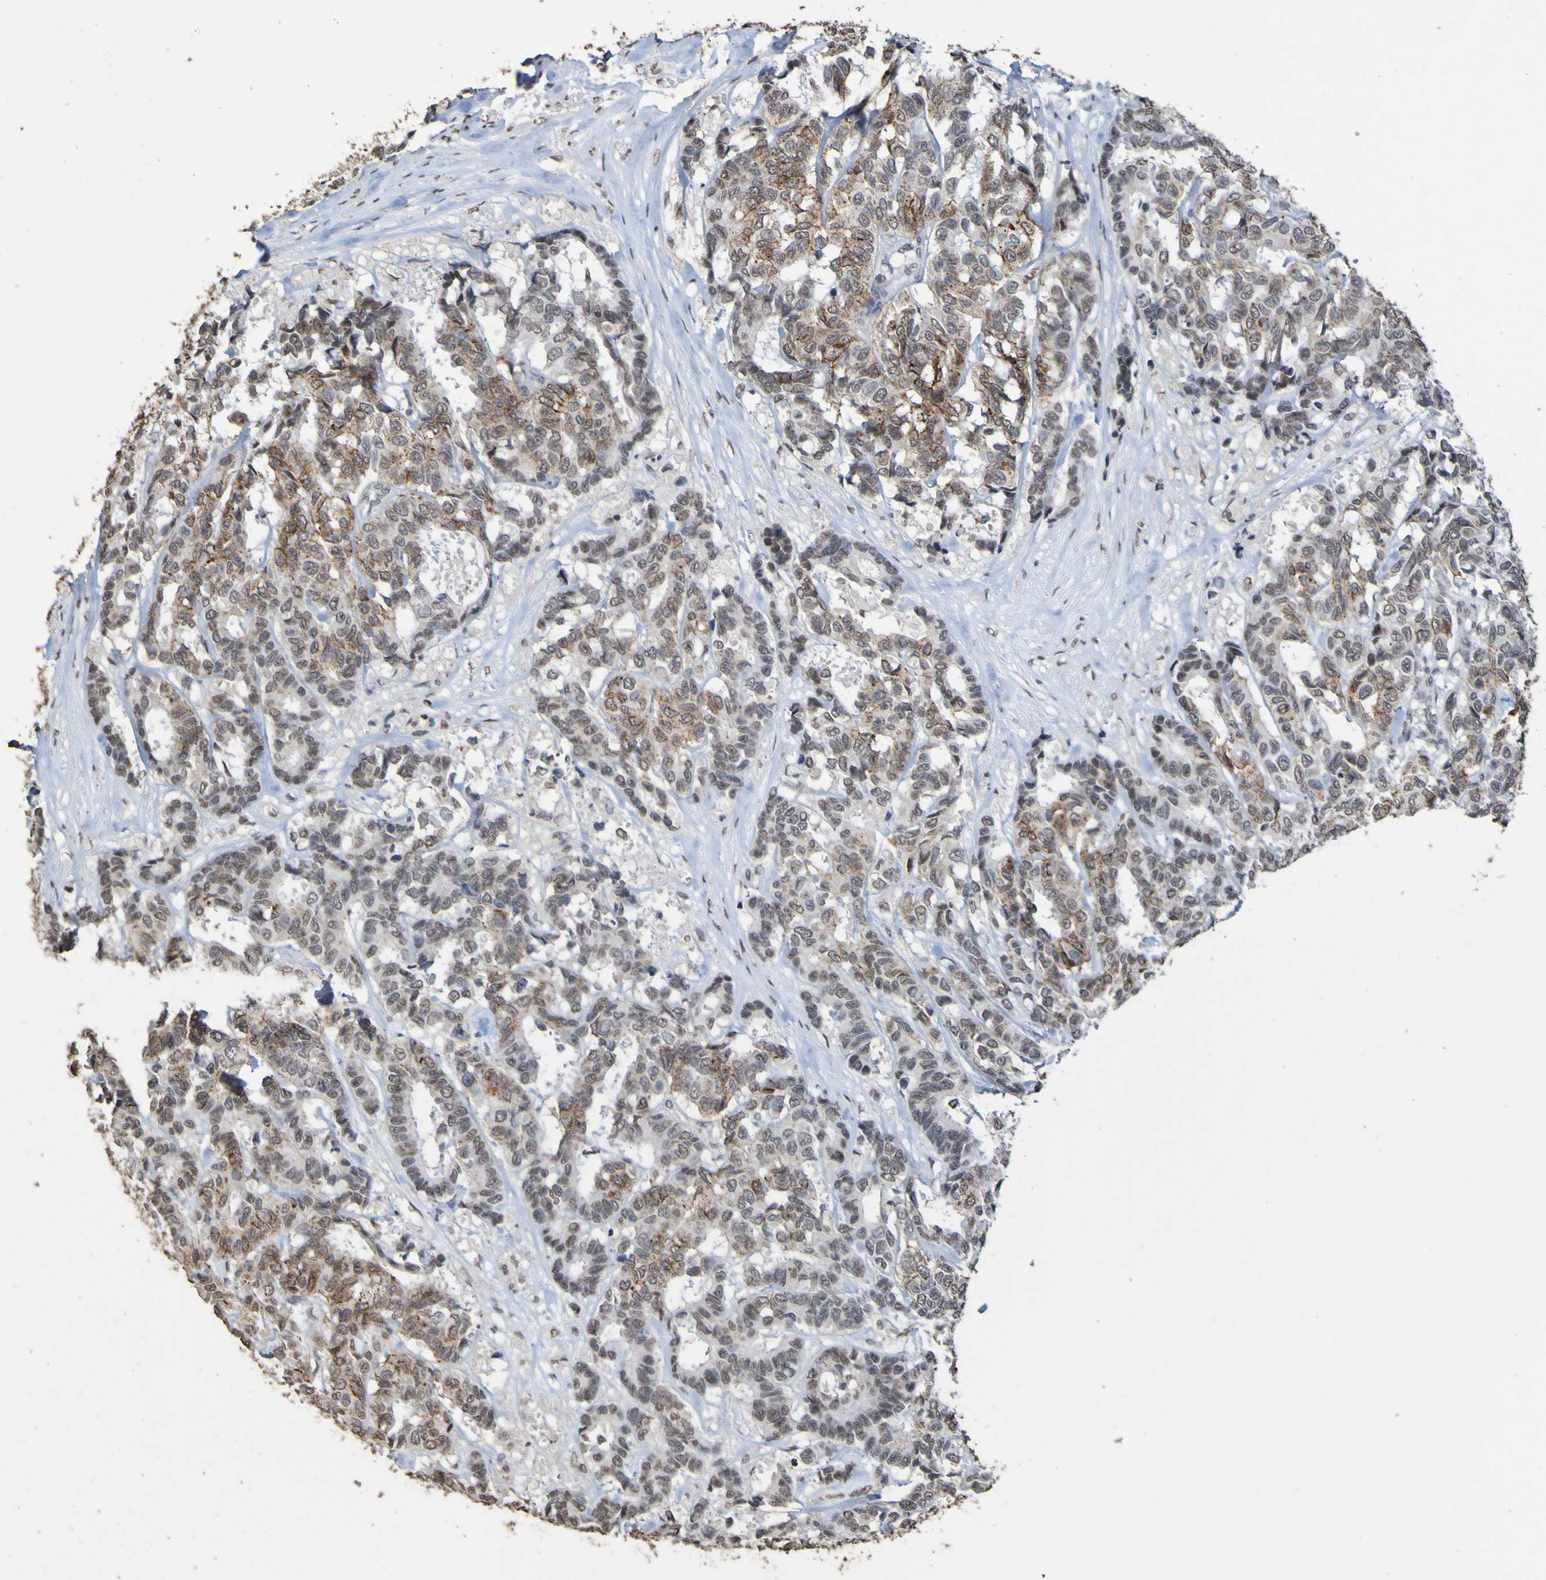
{"staining": {"intensity": "weak", "quantity": ">75%", "location": "nuclear"}, "tissue": "breast cancer", "cell_type": "Tumor cells", "image_type": "cancer", "snomed": [{"axis": "morphology", "description": "Duct carcinoma"}, {"axis": "topography", "description": "Breast"}], "caption": "This image reveals immunohistochemistry (IHC) staining of invasive ductal carcinoma (breast), with low weak nuclear staining in approximately >75% of tumor cells.", "gene": "ALKBH2", "patient": {"sex": "female", "age": 87}}